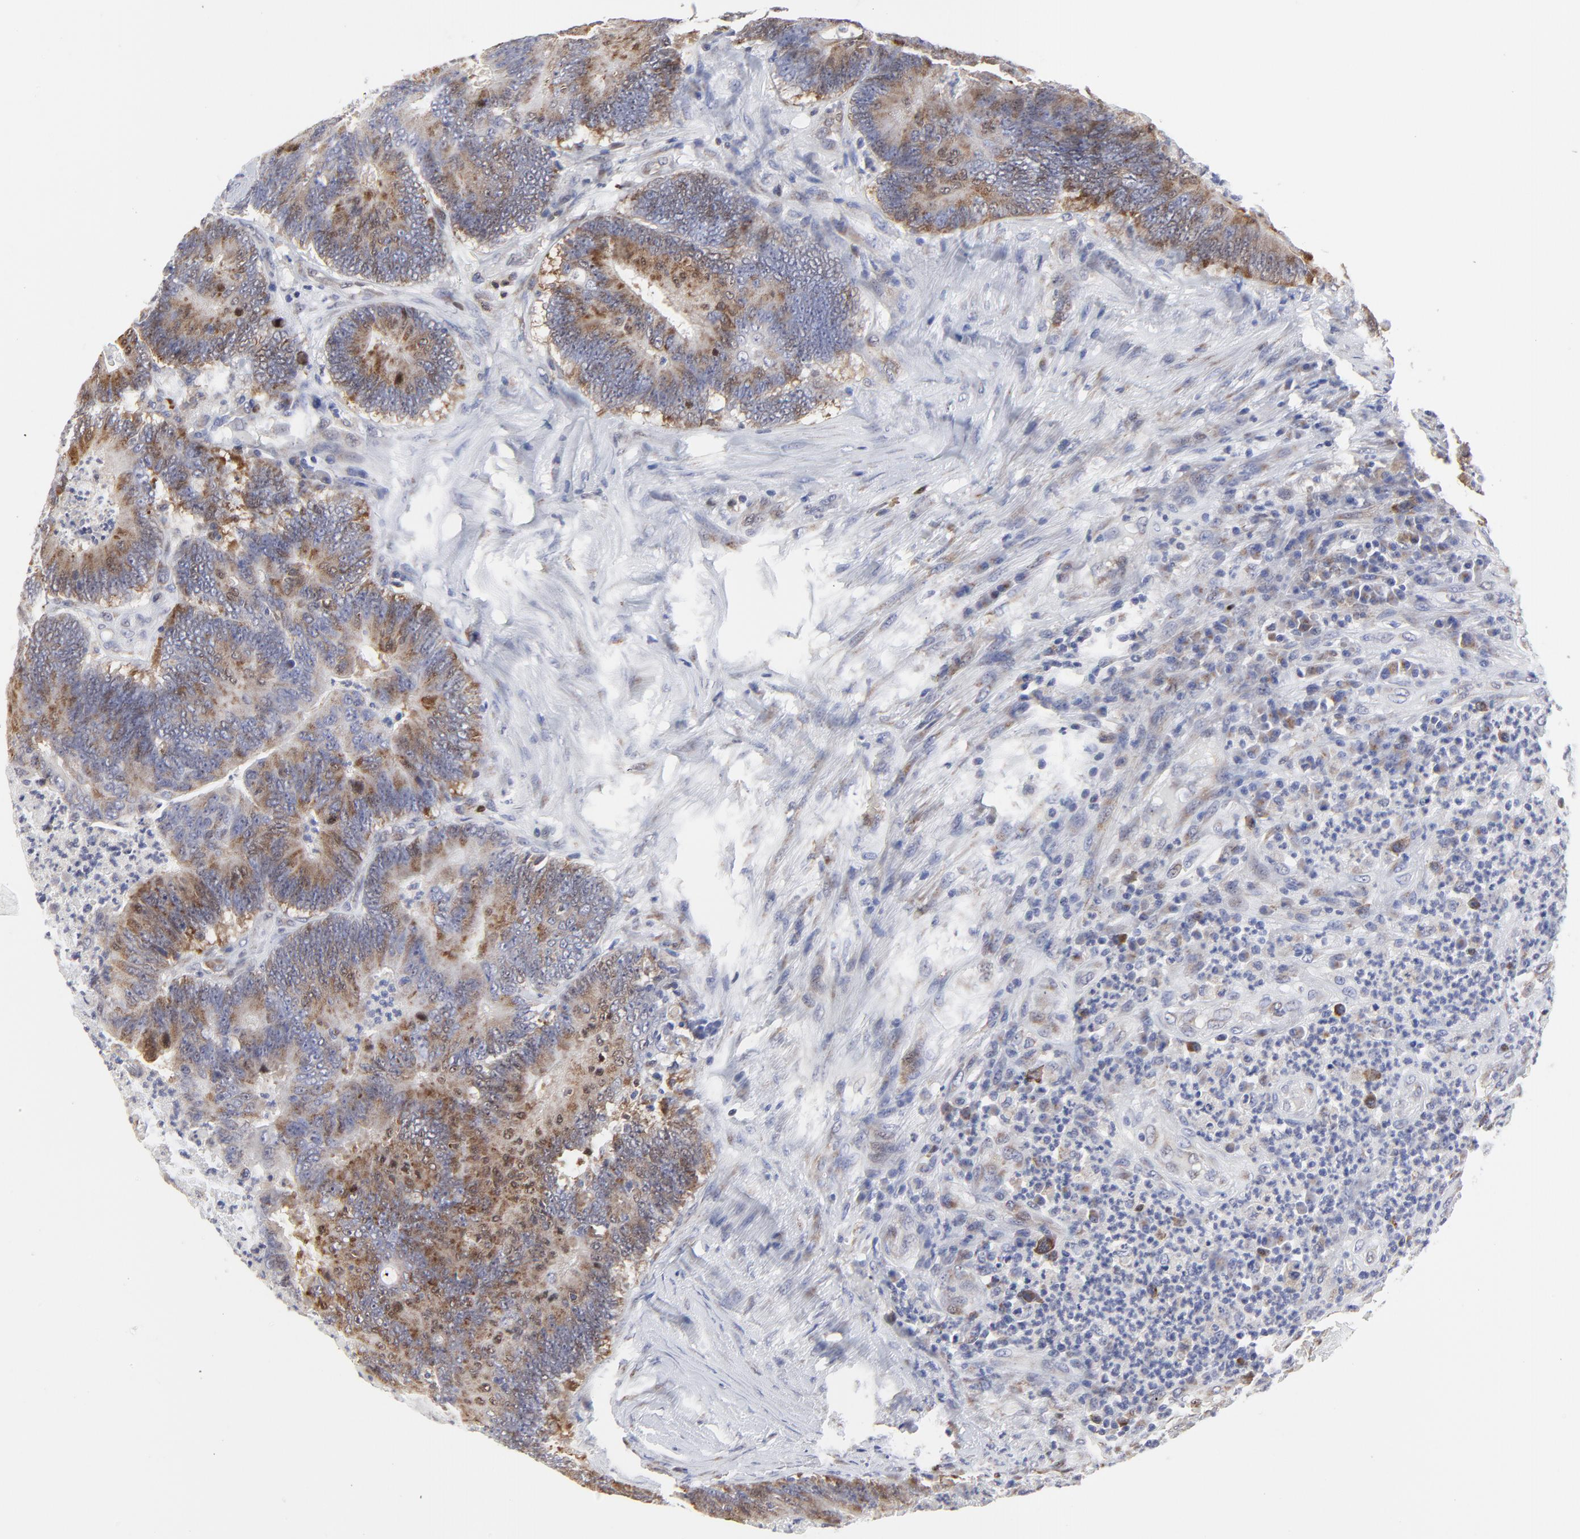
{"staining": {"intensity": "moderate", "quantity": "25%-75%", "location": "cytoplasmic/membranous"}, "tissue": "colorectal cancer", "cell_type": "Tumor cells", "image_type": "cancer", "snomed": [{"axis": "morphology", "description": "Adenocarcinoma, NOS"}, {"axis": "topography", "description": "Colon"}], "caption": "Immunohistochemical staining of colorectal cancer exhibits moderate cytoplasmic/membranous protein expression in about 25%-75% of tumor cells.", "gene": "NCAPH", "patient": {"sex": "male", "age": 65}}